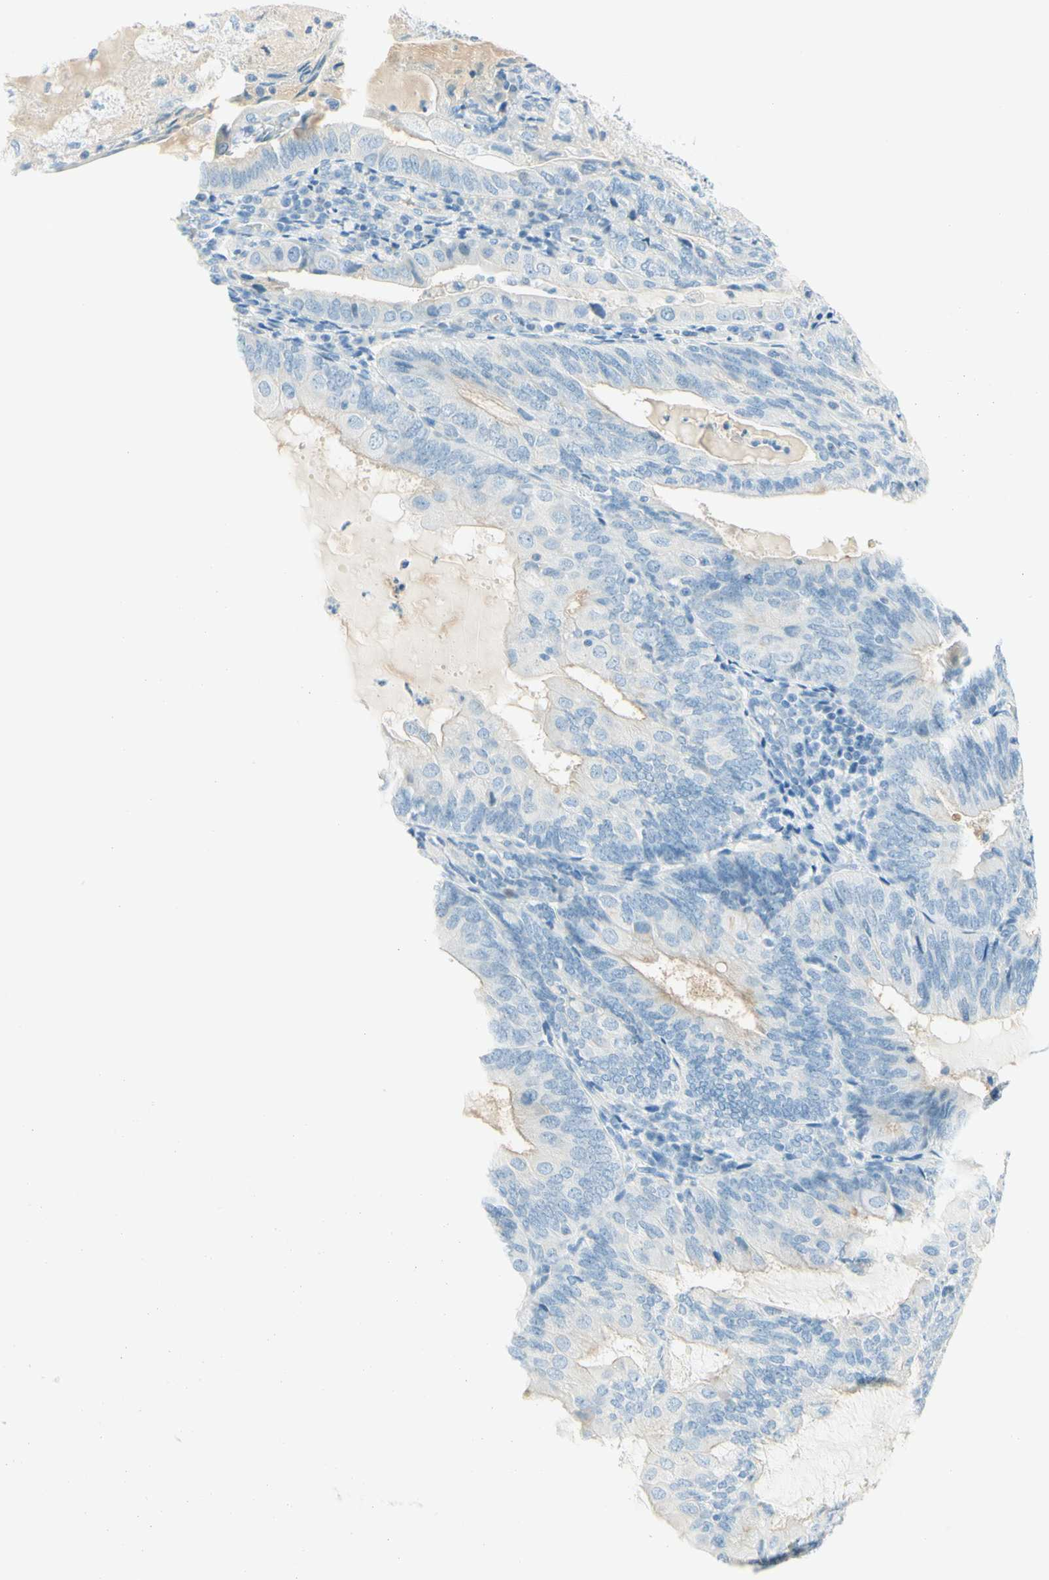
{"staining": {"intensity": "negative", "quantity": "none", "location": "none"}, "tissue": "endometrial cancer", "cell_type": "Tumor cells", "image_type": "cancer", "snomed": [{"axis": "morphology", "description": "Adenocarcinoma, NOS"}, {"axis": "topography", "description": "Endometrium"}], "caption": "High magnification brightfield microscopy of endometrial cancer (adenocarcinoma) stained with DAB (3,3'-diaminobenzidine) (brown) and counterstained with hematoxylin (blue): tumor cells show no significant expression.", "gene": "TMEM132D", "patient": {"sex": "female", "age": 81}}